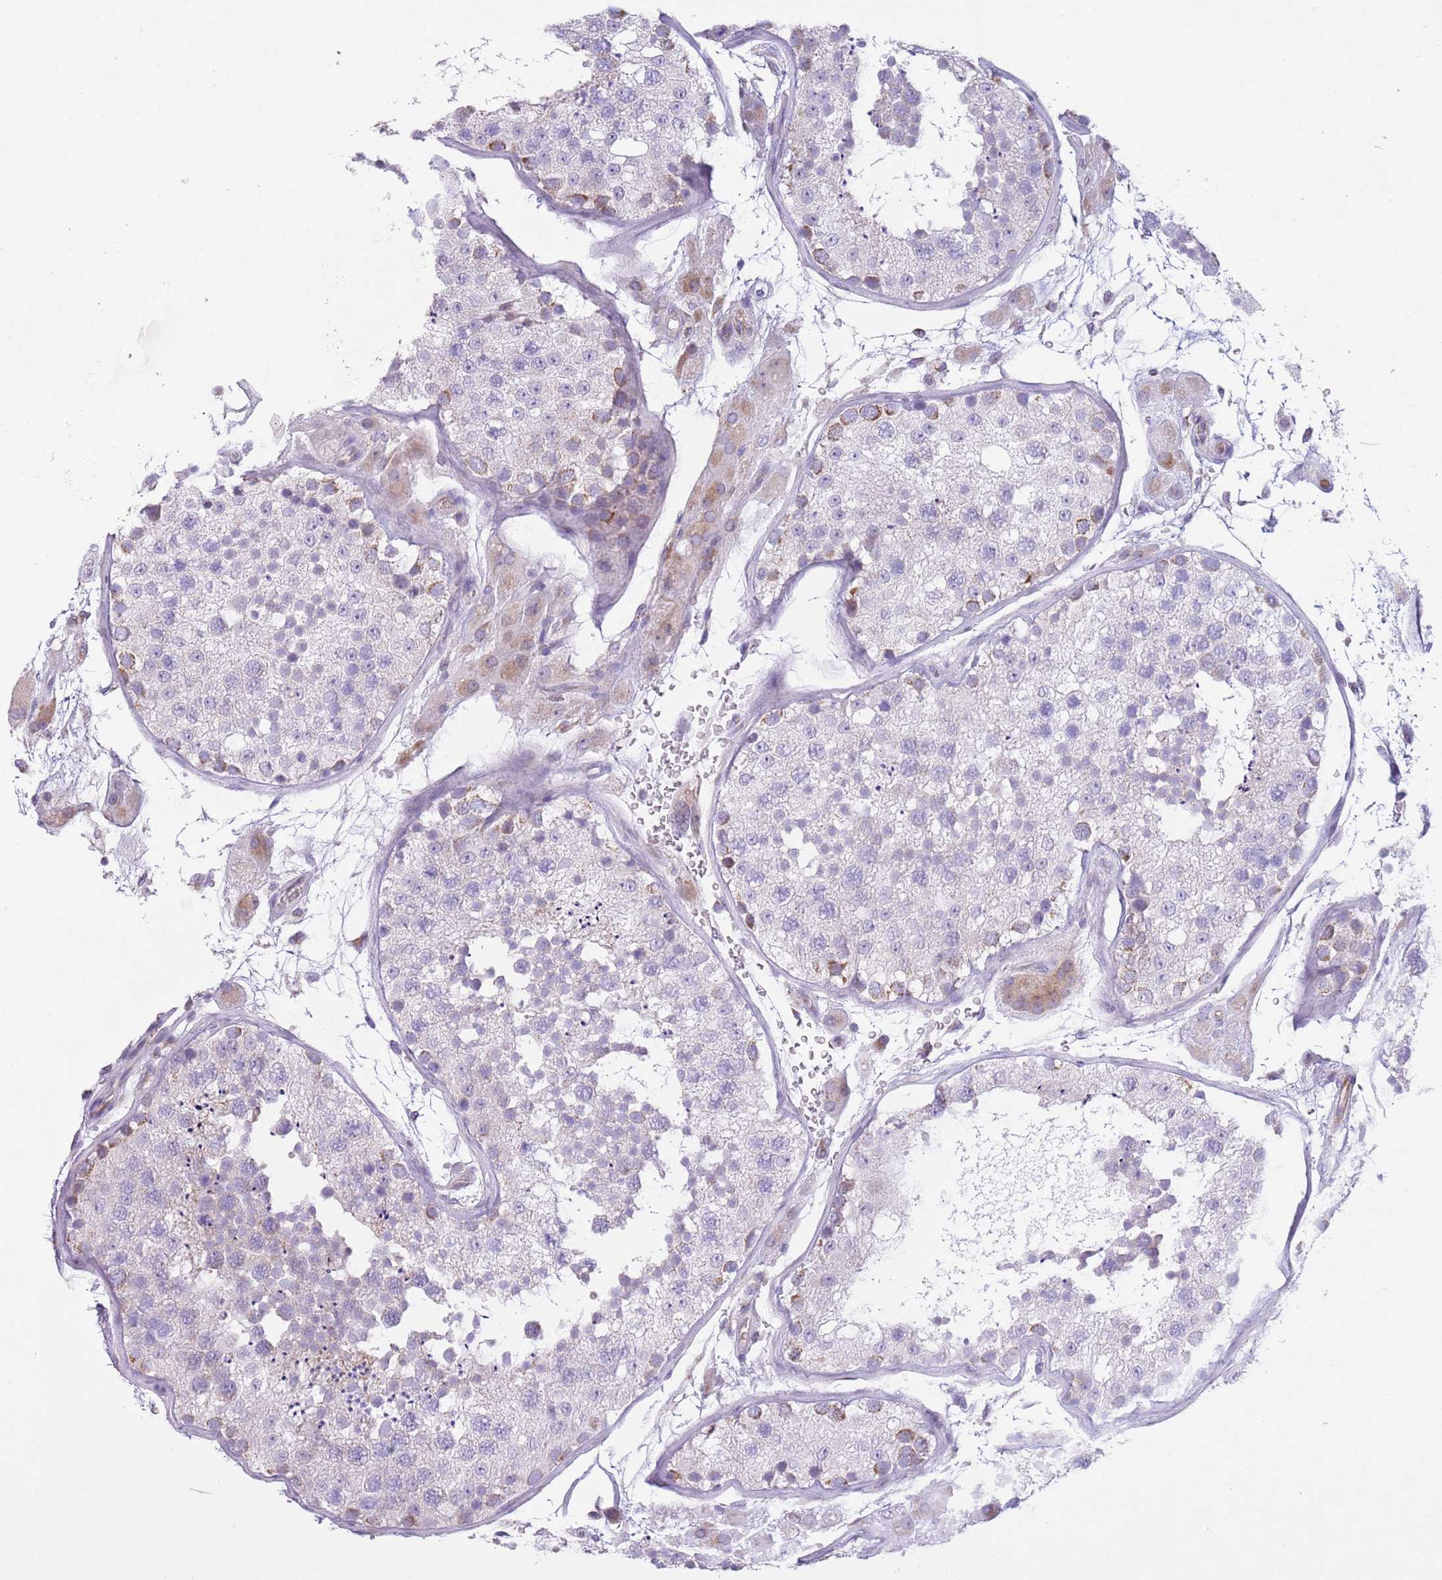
{"staining": {"intensity": "moderate", "quantity": "<25%", "location": "cytoplasmic/membranous"}, "tissue": "testis", "cell_type": "Cells in seminiferous ducts", "image_type": "normal", "snomed": [{"axis": "morphology", "description": "Normal tissue, NOS"}, {"axis": "topography", "description": "Testis"}], "caption": "This image reveals IHC staining of benign human testis, with low moderate cytoplasmic/membranous staining in approximately <25% of cells in seminiferous ducts.", "gene": "C20orf96", "patient": {"sex": "male", "age": 26}}